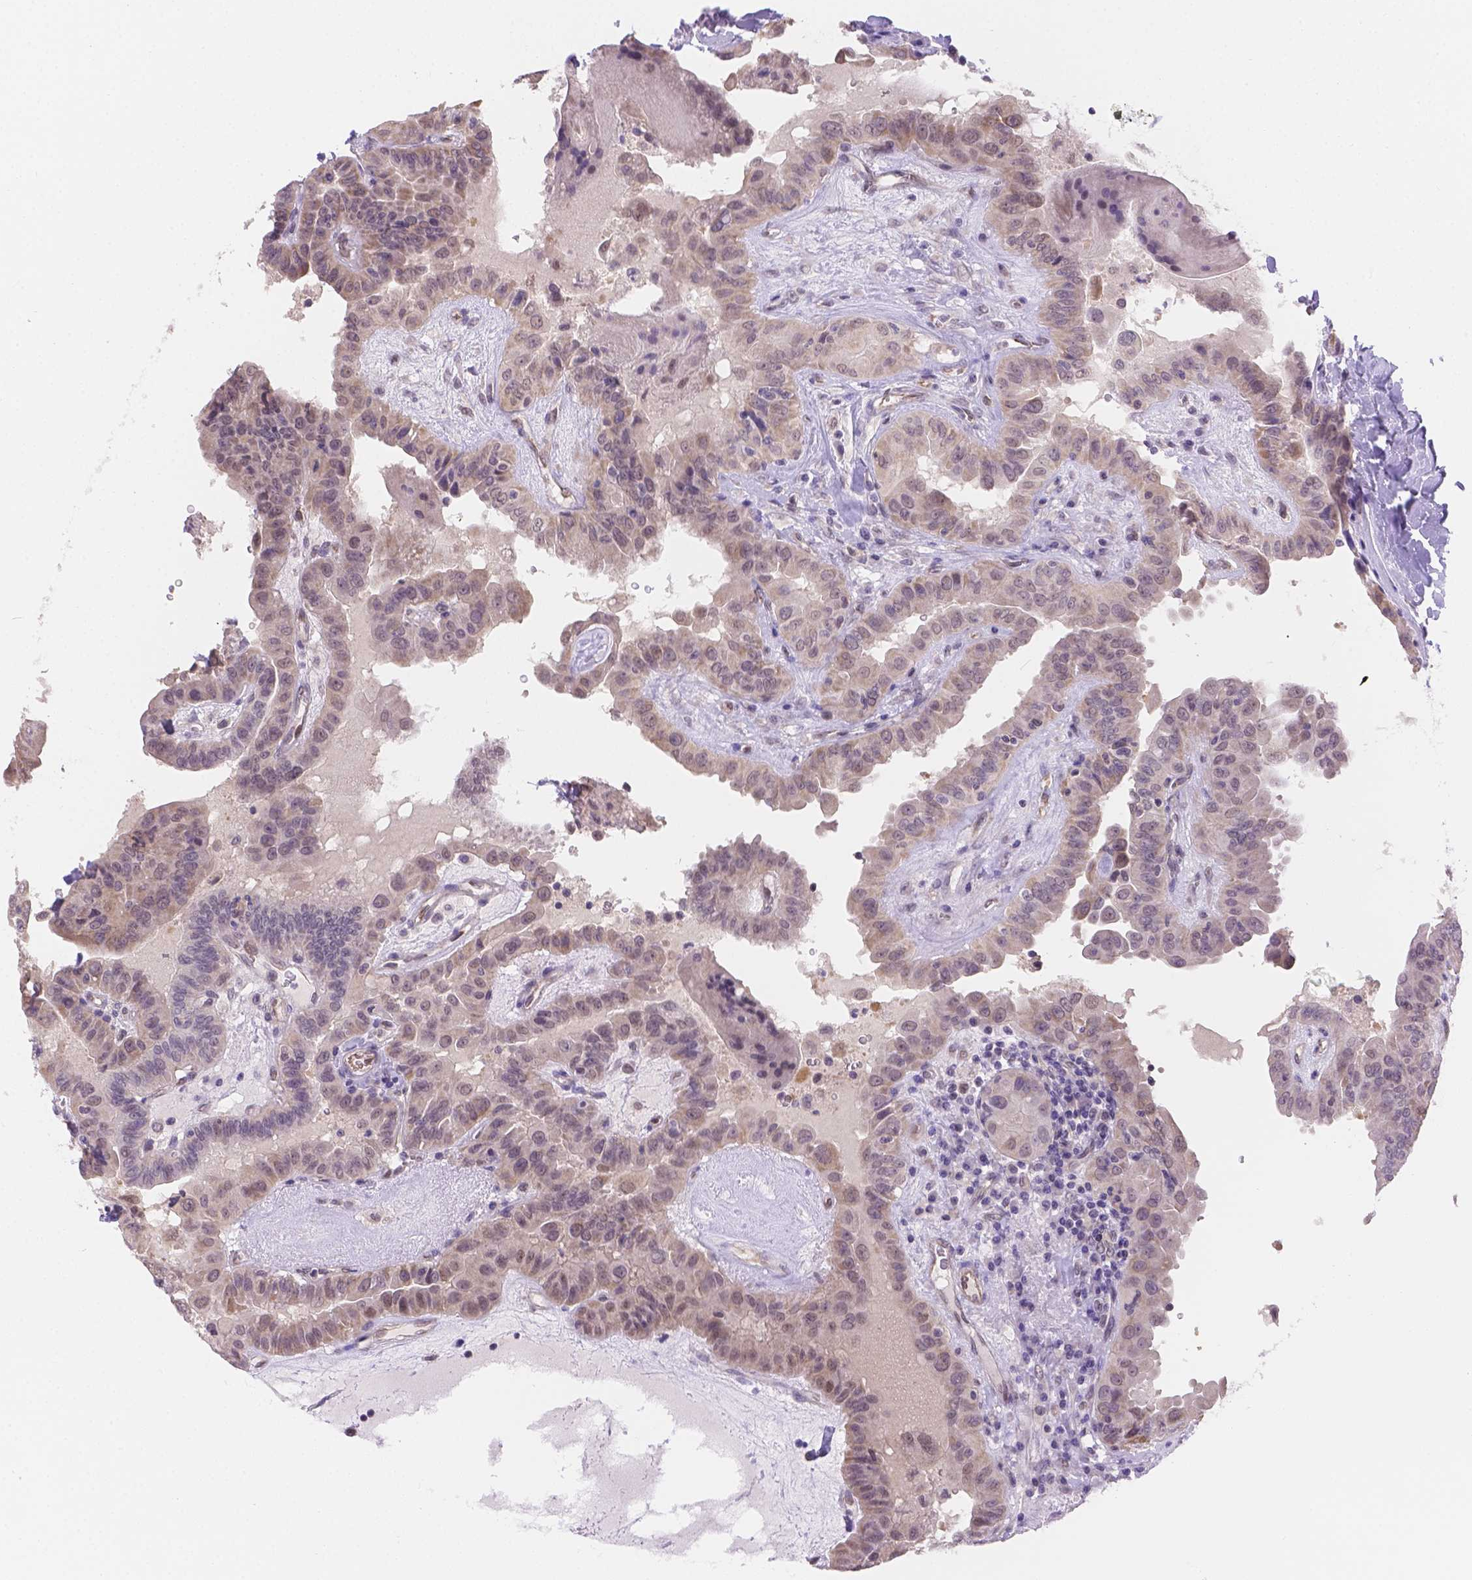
{"staining": {"intensity": "weak", "quantity": "25%-75%", "location": "cytoplasmic/membranous"}, "tissue": "thyroid cancer", "cell_type": "Tumor cells", "image_type": "cancer", "snomed": [{"axis": "morphology", "description": "Papillary adenocarcinoma, NOS"}, {"axis": "topography", "description": "Thyroid gland"}], "caption": "Immunohistochemical staining of thyroid cancer (papillary adenocarcinoma) shows low levels of weak cytoplasmic/membranous positivity in about 25%-75% of tumor cells.", "gene": "NXPE2", "patient": {"sex": "female", "age": 37}}